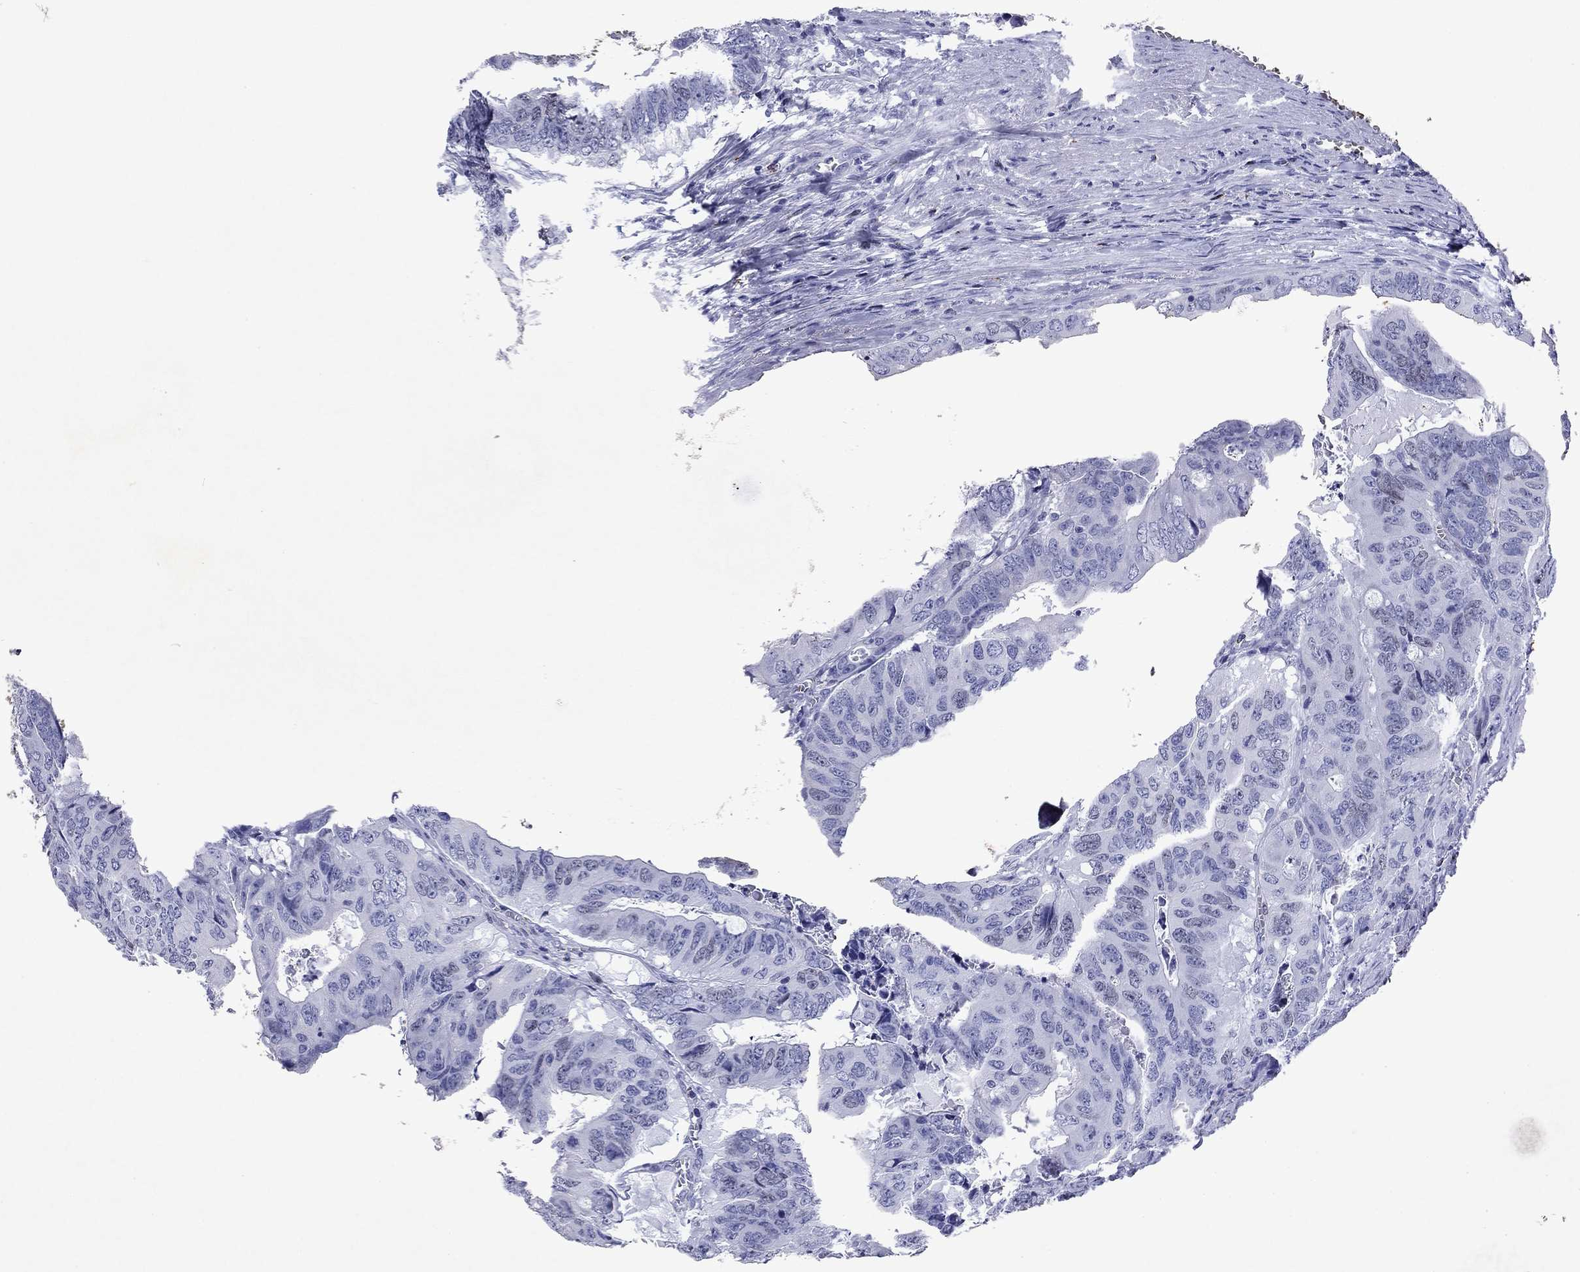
{"staining": {"intensity": "negative", "quantity": "none", "location": "none"}, "tissue": "colorectal cancer", "cell_type": "Tumor cells", "image_type": "cancer", "snomed": [{"axis": "morphology", "description": "Adenocarcinoma, NOS"}, {"axis": "topography", "description": "Colon"}], "caption": "DAB (3,3'-diaminobenzidine) immunohistochemical staining of colorectal cancer (adenocarcinoma) reveals no significant staining in tumor cells.", "gene": "GZMK", "patient": {"sex": "male", "age": 79}}